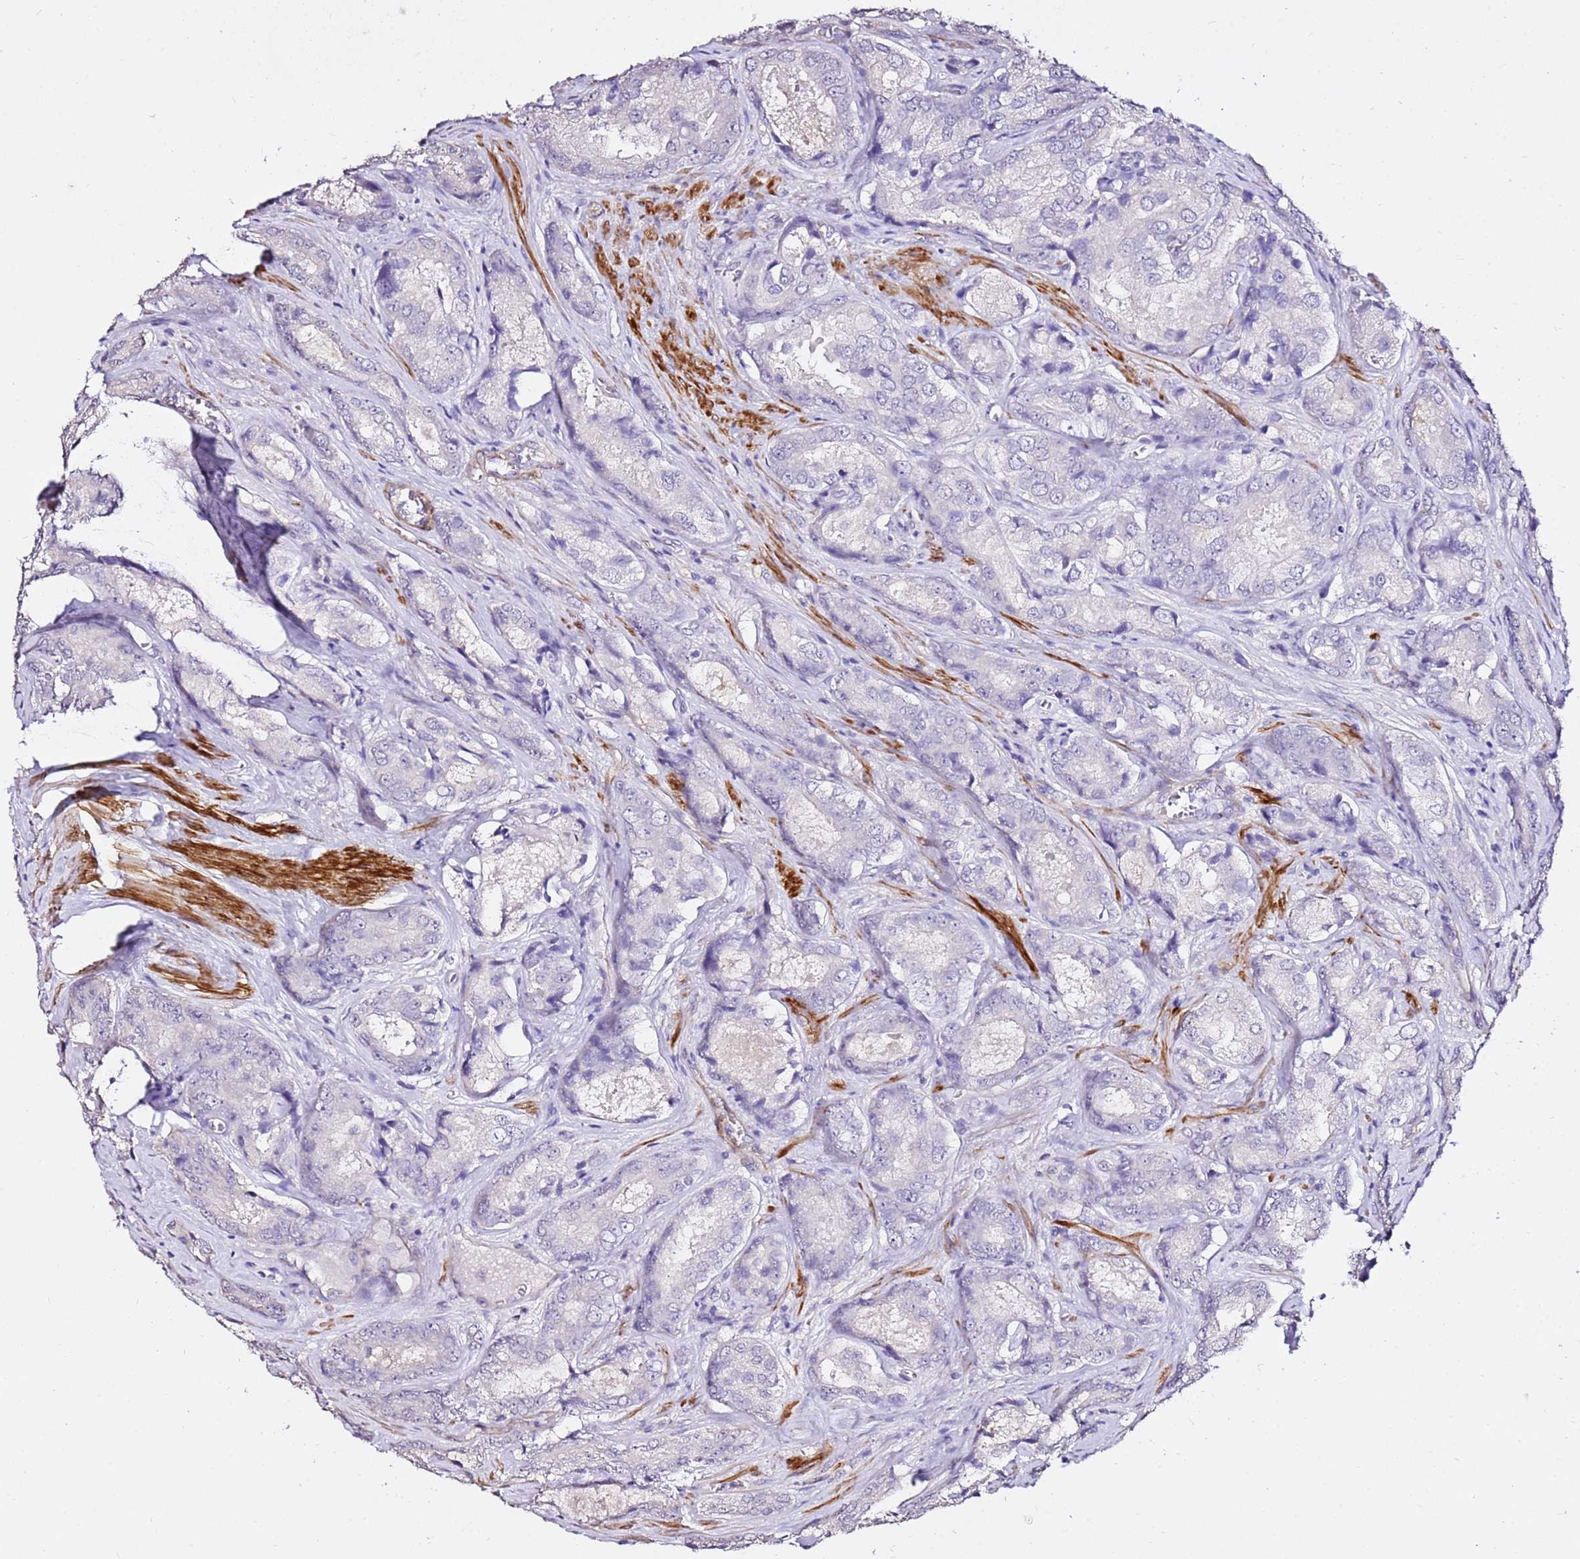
{"staining": {"intensity": "negative", "quantity": "none", "location": "none"}, "tissue": "prostate cancer", "cell_type": "Tumor cells", "image_type": "cancer", "snomed": [{"axis": "morphology", "description": "Adenocarcinoma, Low grade"}, {"axis": "topography", "description": "Prostate"}], "caption": "The immunohistochemistry (IHC) photomicrograph has no significant staining in tumor cells of prostate cancer tissue. (DAB (3,3'-diaminobenzidine) IHC with hematoxylin counter stain).", "gene": "ART5", "patient": {"sex": "male", "age": 68}}